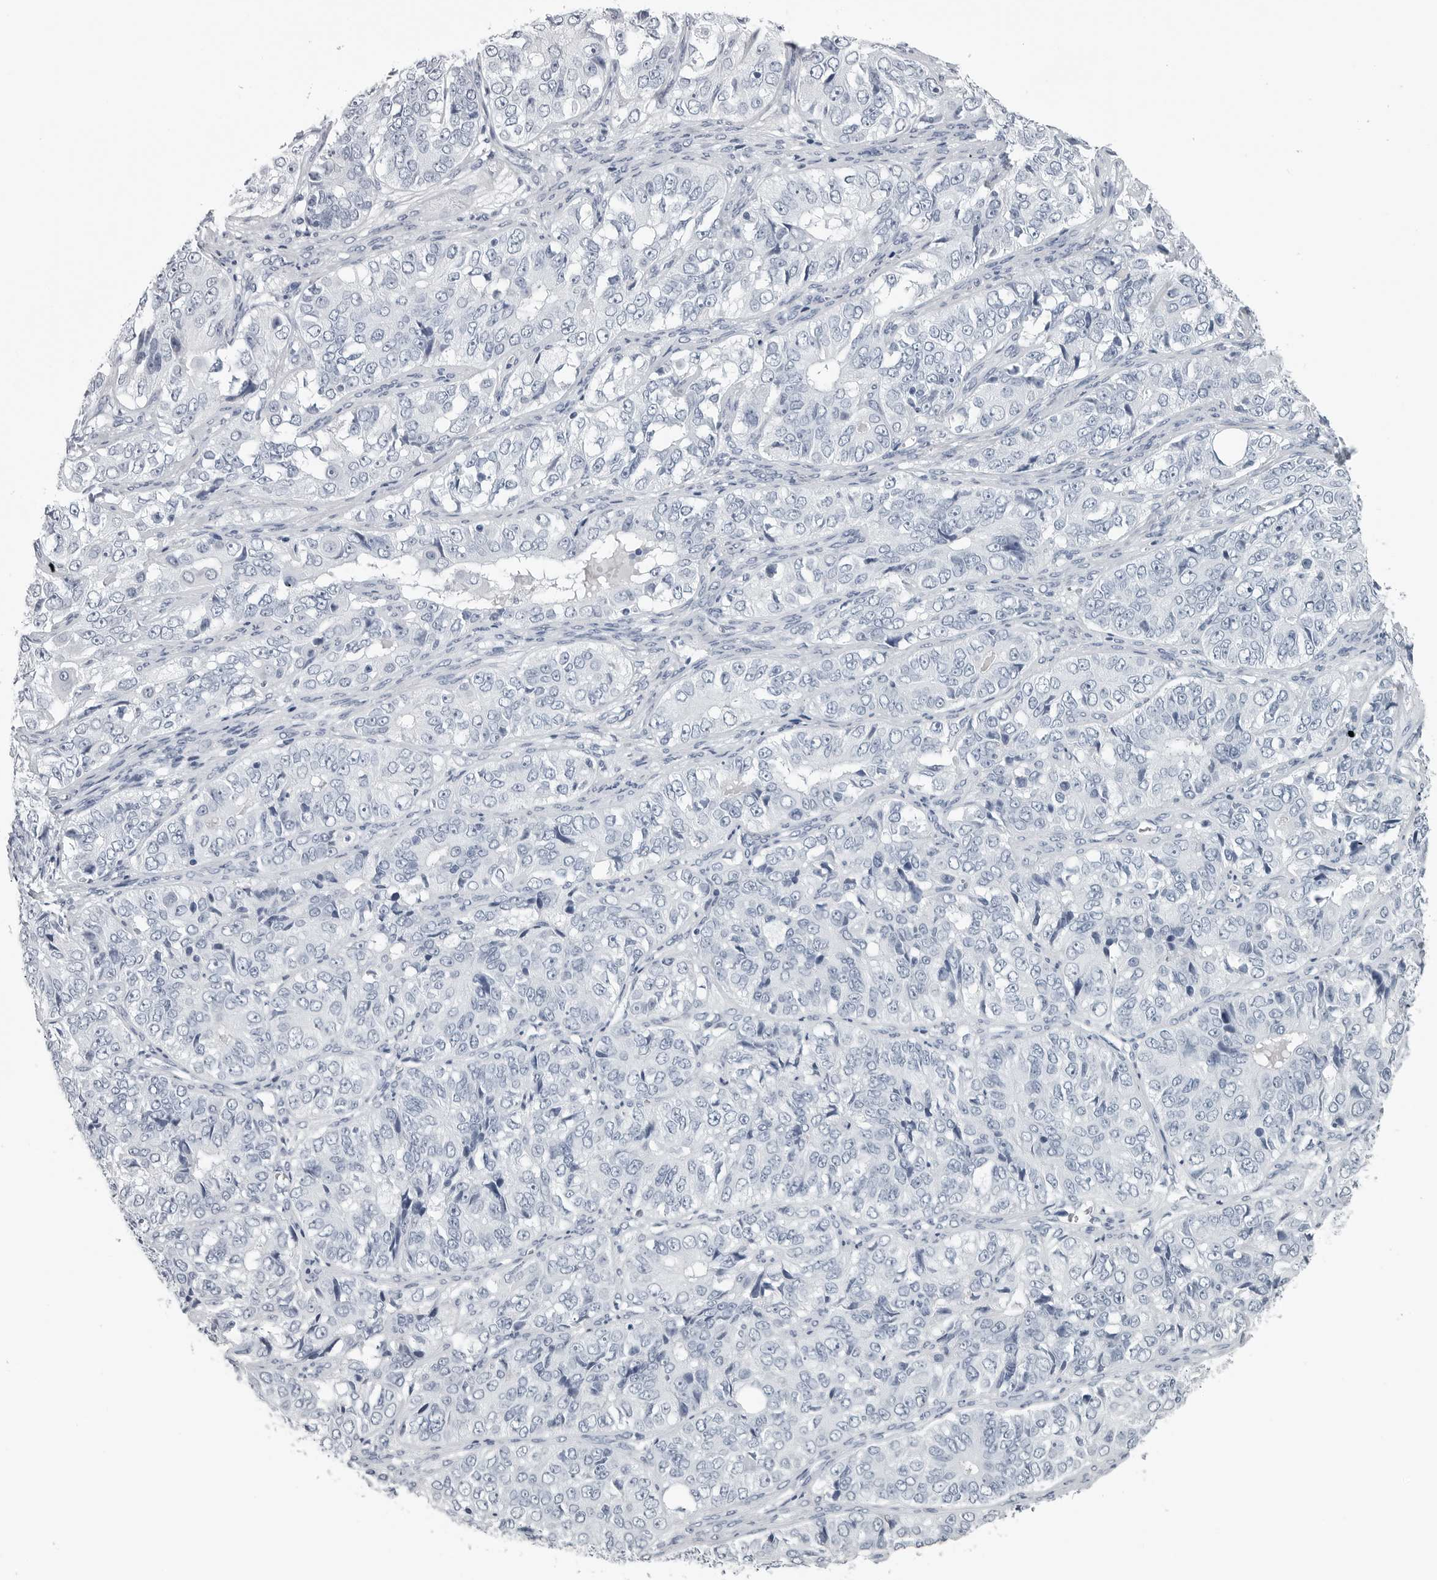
{"staining": {"intensity": "negative", "quantity": "none", "location": "none"}, "tissue": "ovarian cancer", "cell_type": "Tumor cells", "image_type": "cancer", "snomed": [{"axis": "morphology", "description": "Carcinoma, endometroid"}, {"axis": "topography", "description": "Ovary"}], "caption": "Photomicrograph shows no protein expression in tumor cells of ovarian cancer (endometroid carcinoma) tissue.", "gene": "AMPD1", "patient": {"sex": "female", "age": 51}}